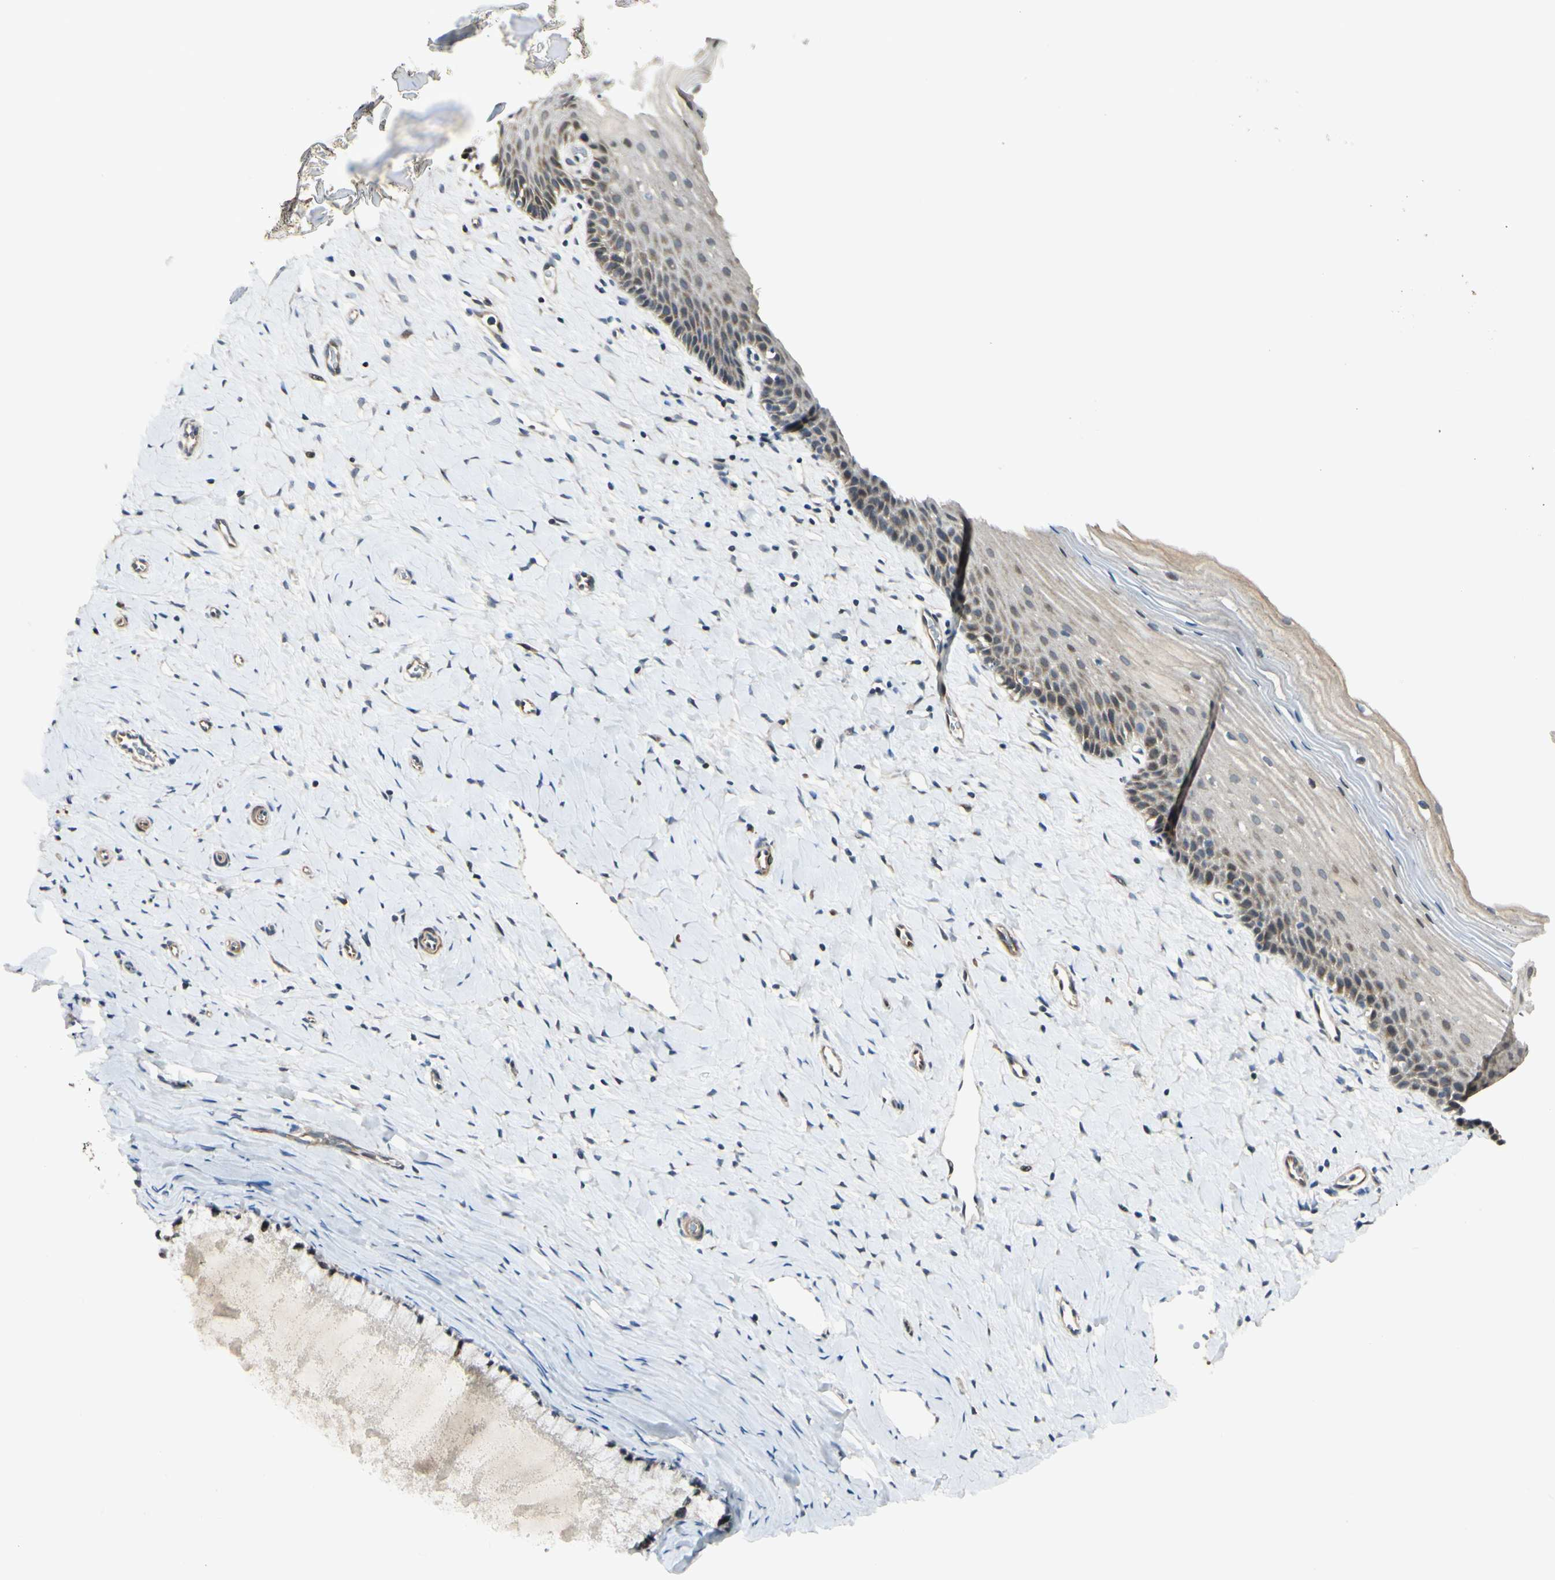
{"staining": {"intensity": "moderate", "quantity": ">75%", "location": "cytoplasmic/membranous"}, "tissue": "cervix", "cell_type": "Glandular cells", "image_type": "normal", "snomed": [{"axis": "morphology", "description": "Normal tissue, NOS"}, {"axis": "topography", "description": "Cervix"}], "caption": "This is a micrograph of IHC staining of unremarkable cervix, which shows moderate expression in the cytoplasmic/membranous of glandular cells.", "gene": "P4HA3", "patient": {"sex": "female", "age": 39}}